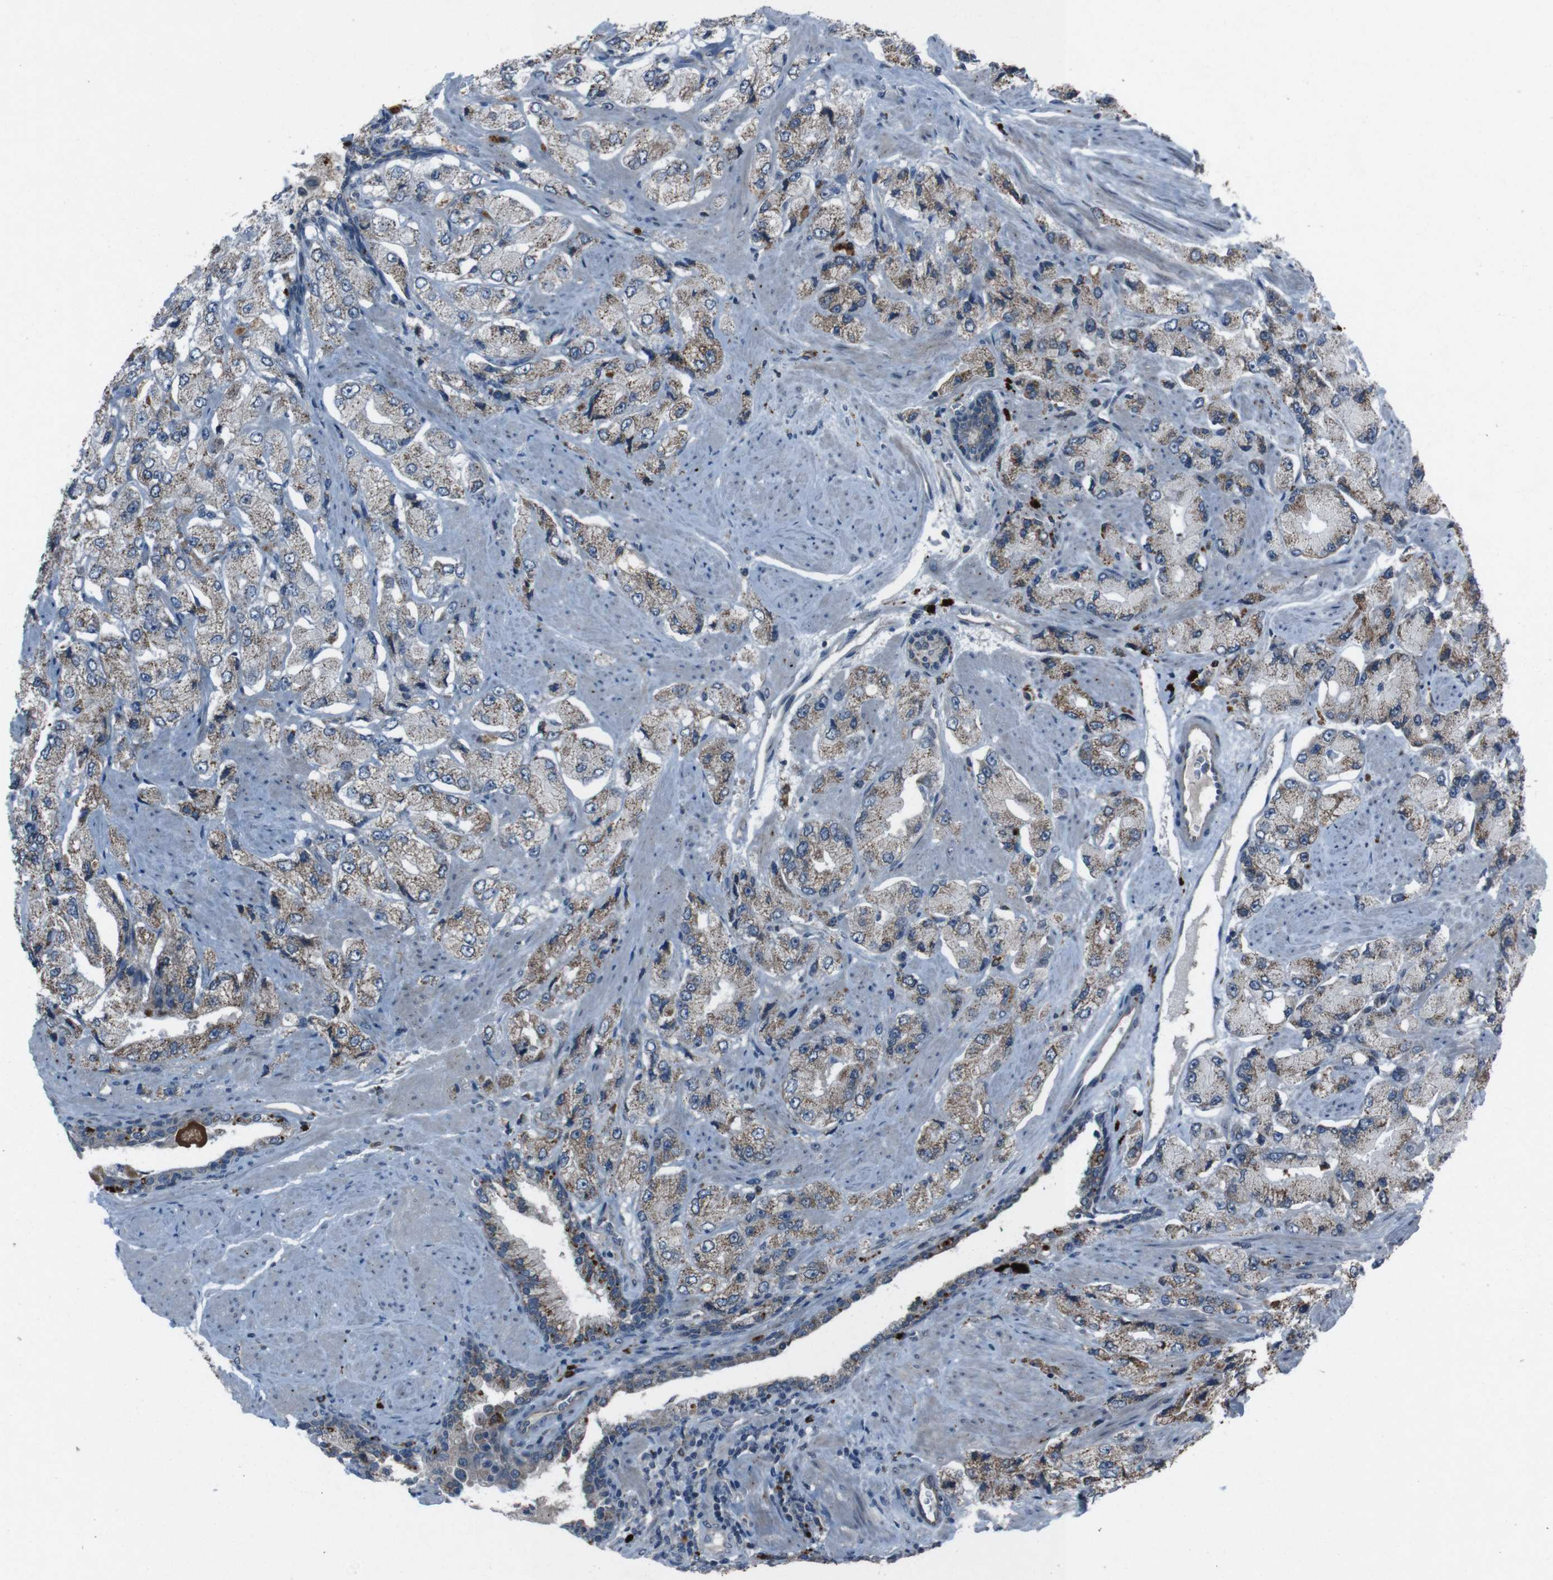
{"staining": {"intensity": "moderate", "quantity": ">75%", "location": "cytoplasmic/membranous"}, "tissue": "prostate cancer", "cell_type": "Tumor cells", "image_type": "cancer", "snomed": [{"axis": "morphology", "description": "Adenocarcinoma, High grade"}, {"axis": "topography", "description": "Prostate"}], "caption": "Adenocarcinoma (high-grade) (prostate) stained for a protein (brown) reveals moderate cytoplasmic/membranous positive positivity in about >75% of tumor cells.", "gene": "EFNA5", "patient": {"sex": "male", "age": 58}}